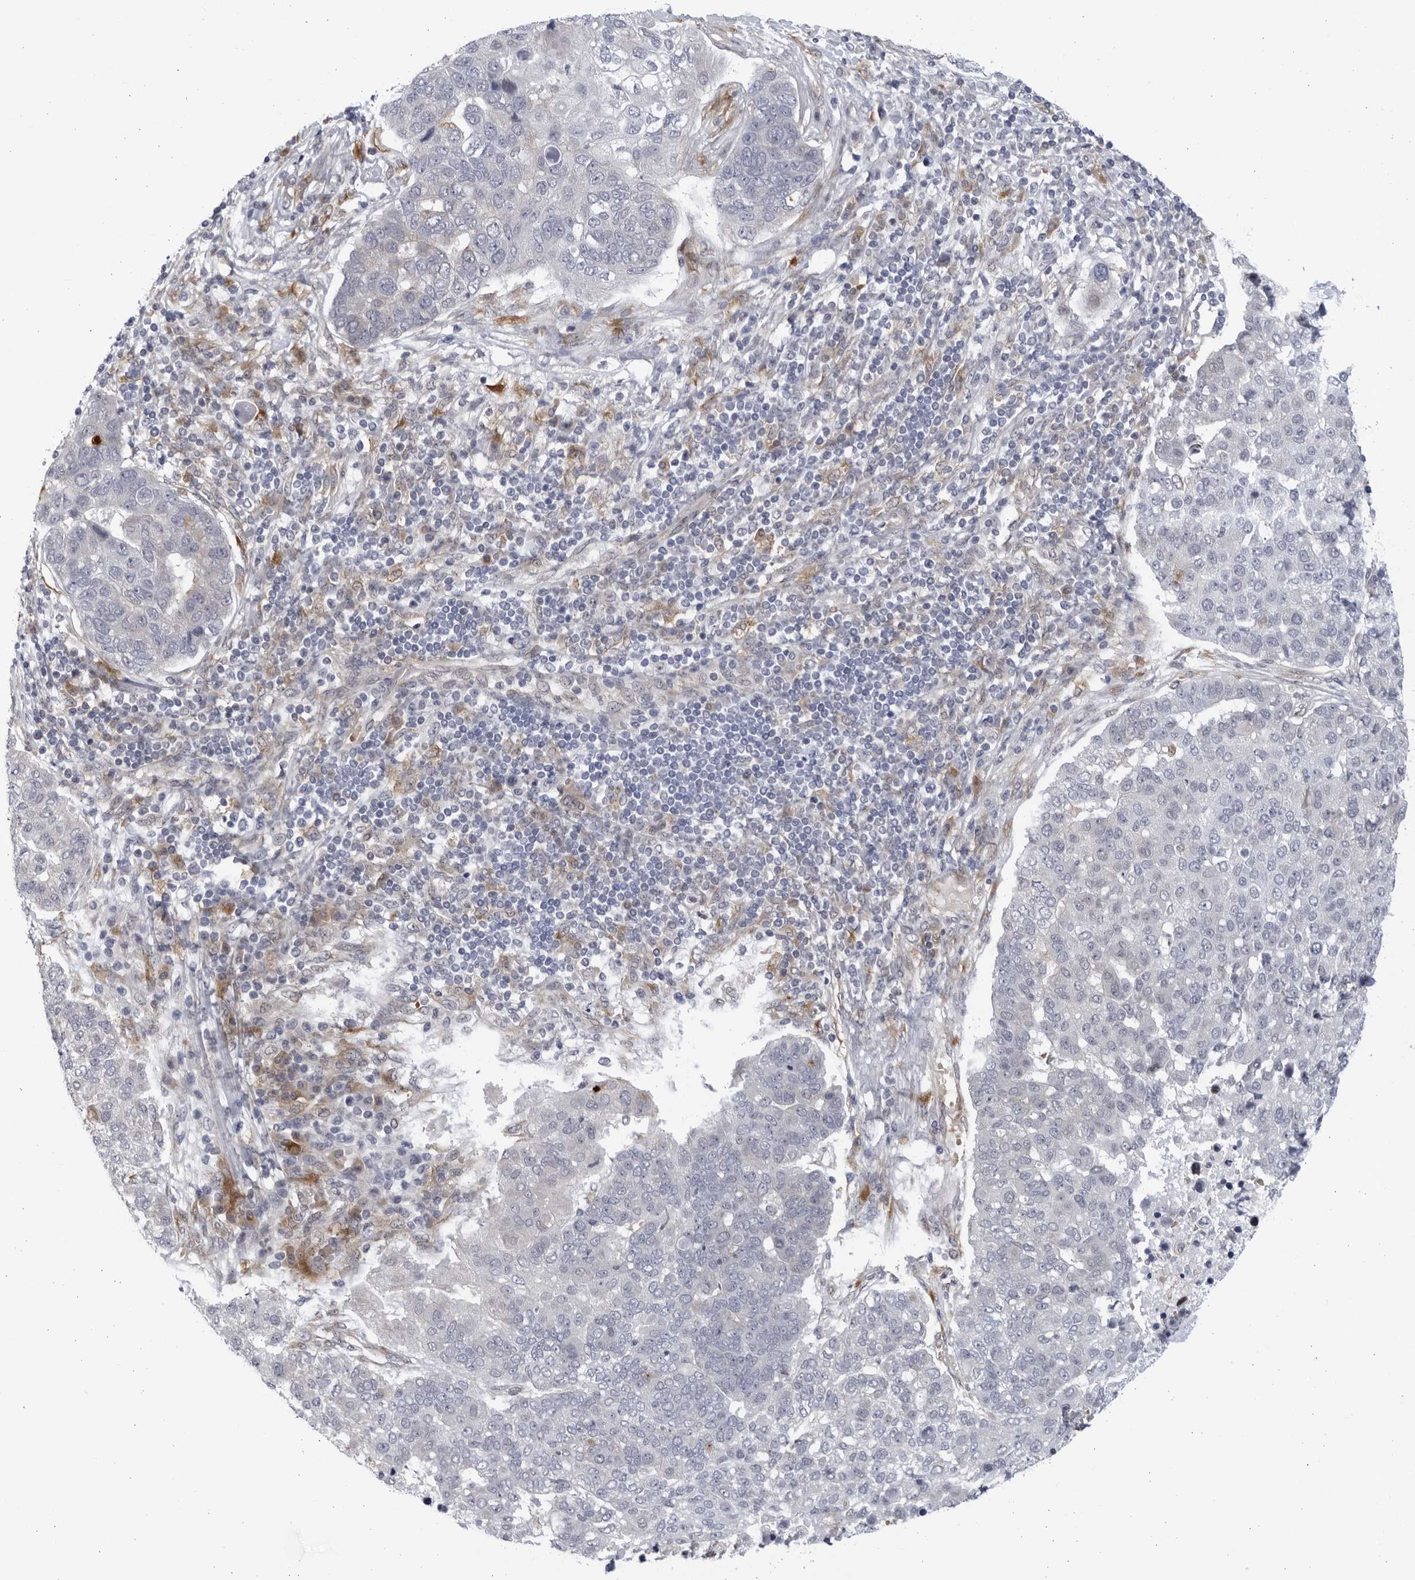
{"staining": {"intensity": "negative", "quantity": "none", "location": "none"}, "tissue": "pancreatic cancer", "cell_type": "Tumor cells", "image_type": "cancer", "snomed": [{"axis": "morphology", "description": "Adenocarcinoma, NOS"}, {"axis": "topography", "description": "Pancreas"}], "caption": "Pancreatic adenocarcinoma was stained to show a protein in brown. There is no significant positivity in tumor cells.", "gene": "BMP2K", "patient": {"sex": "female", "age": 61}}